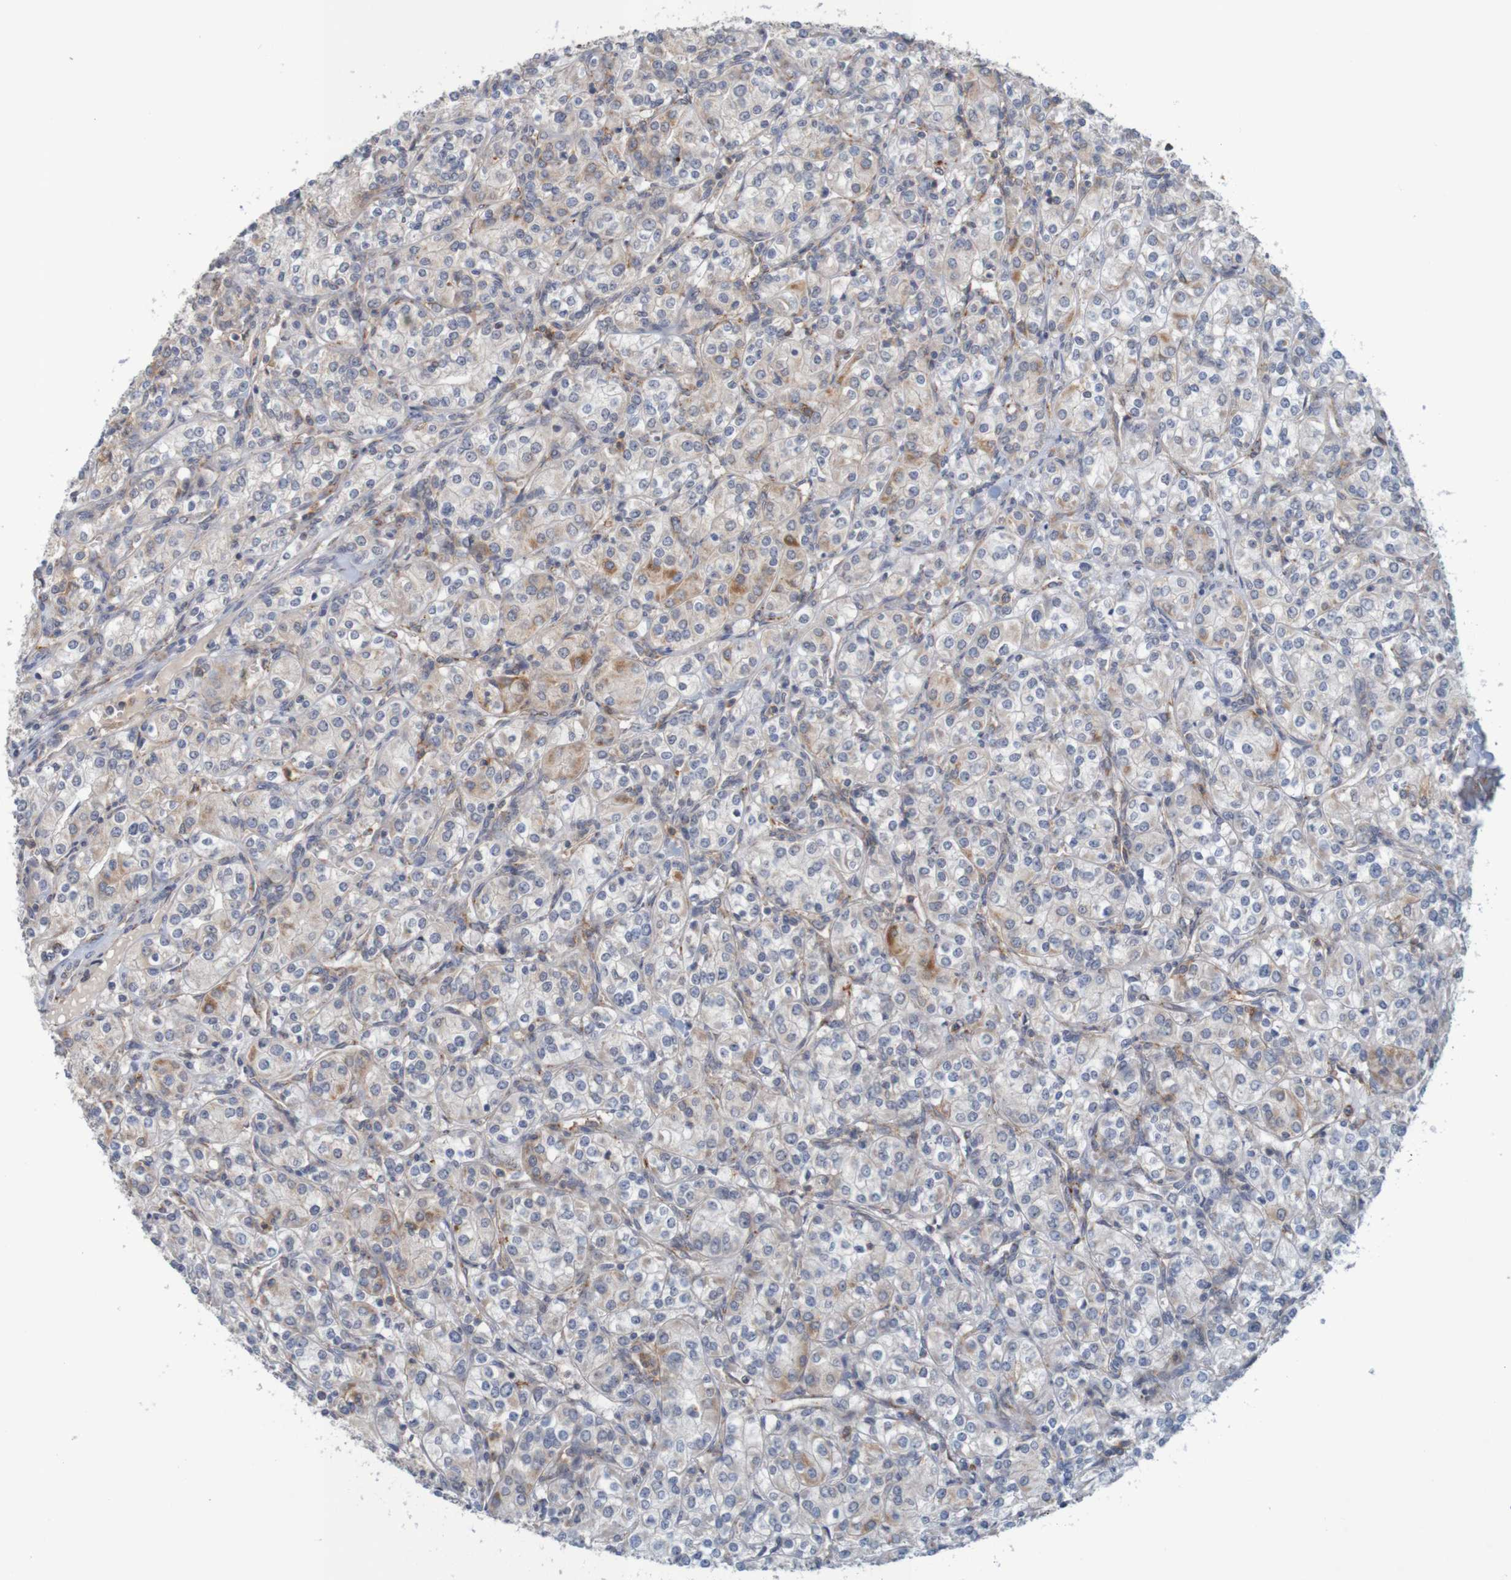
{"staining": {"intensity": "moderate", "quantity": "<25%", "location": "cytoplasmic/membranous"}, "tissue": "renal cancer", "cell_type": "Tumor cells", "image_type": "cancer", "snomed": [{"axis": "morphology", "description": "Adenocarcinoma, NOS"}, {"axis": "topography", "description": "Kidney"}], "caption": "Human renal cancer stained with a brown dye exhibits moderate cytoplasmic/membranous positive positivity in about <25% of tumor cells.", "gene": "NAV2", "patient": {"sex": "male", "age": 77}}